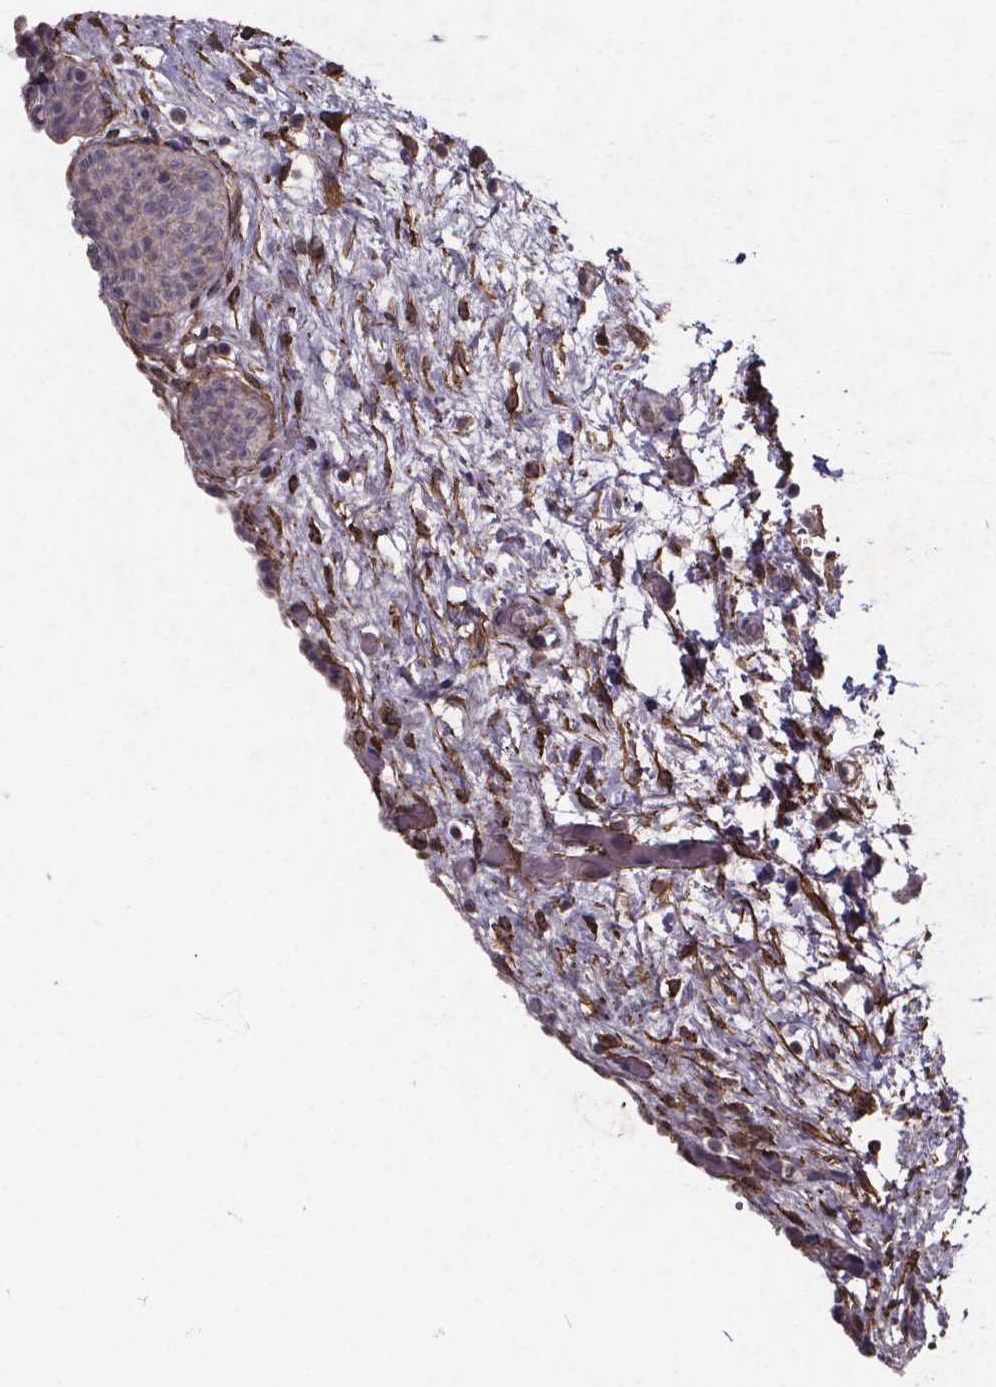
{"staining": {"intensity": "weak", "quantity": "<25%", "location": "cytoplasmic/membranous"}, "tissue": "urinary bladder", "cell_type": "Urothelial cells", "image_type": "normal", "snomed": [{"axis": "morphology", "description": "Normal tissue, NOS"}, {"axis": "topography", "description": "Urinary bladder"}], "caption": "An immunohistochemistry (IHC) photomicrograph of unremarkable urinary bladder is shown. There is no staining in urothelial cells of urinary bladder.", "gene": "PALLD", "patient": {"sex": "male", "age": 69}}